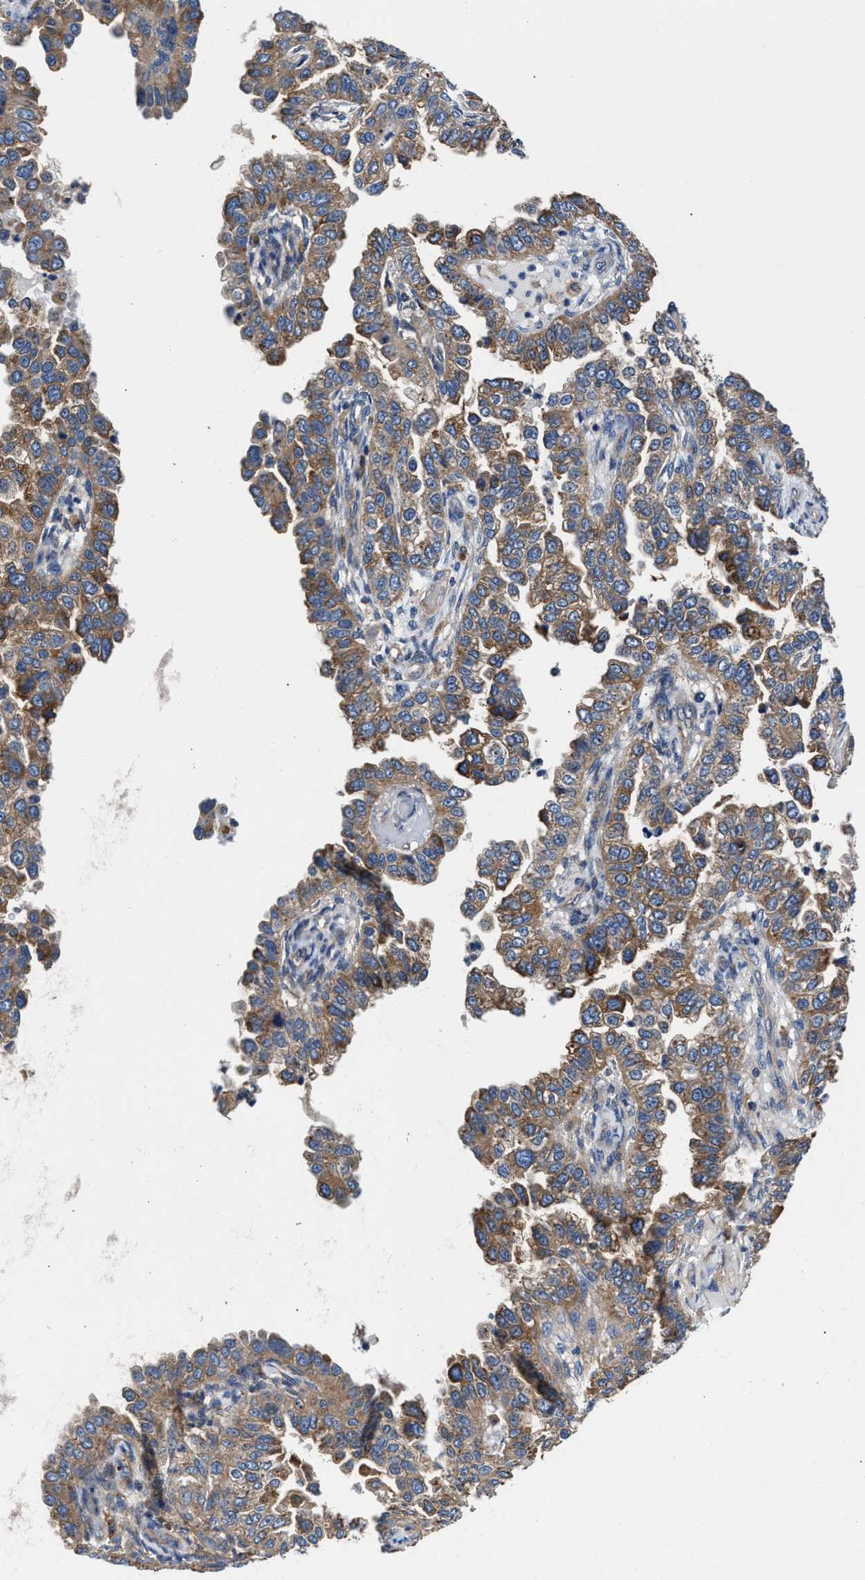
{"staining": {"intensity": "moderate", "quantity": ">75%", "location": "cytoplasmic/membranous"}, "tissue": "endometrial cancer", "cell_type": "Tumor cells", "image_type": "cancer", "snomed": [{"axis": "morphology", "description": "Adenocarcinoma, NOS"}, {"axis": "topography", "description": "Endometrium"}], "caption": "The immunohistochemical stain shows moderate cytoplasmic/membranous staining in tumor cells of endometrial cancer (adenocarcinoma) tissue.", "gene": "PPP1R9B", "patient": {"sex": "female", "age": 85}}